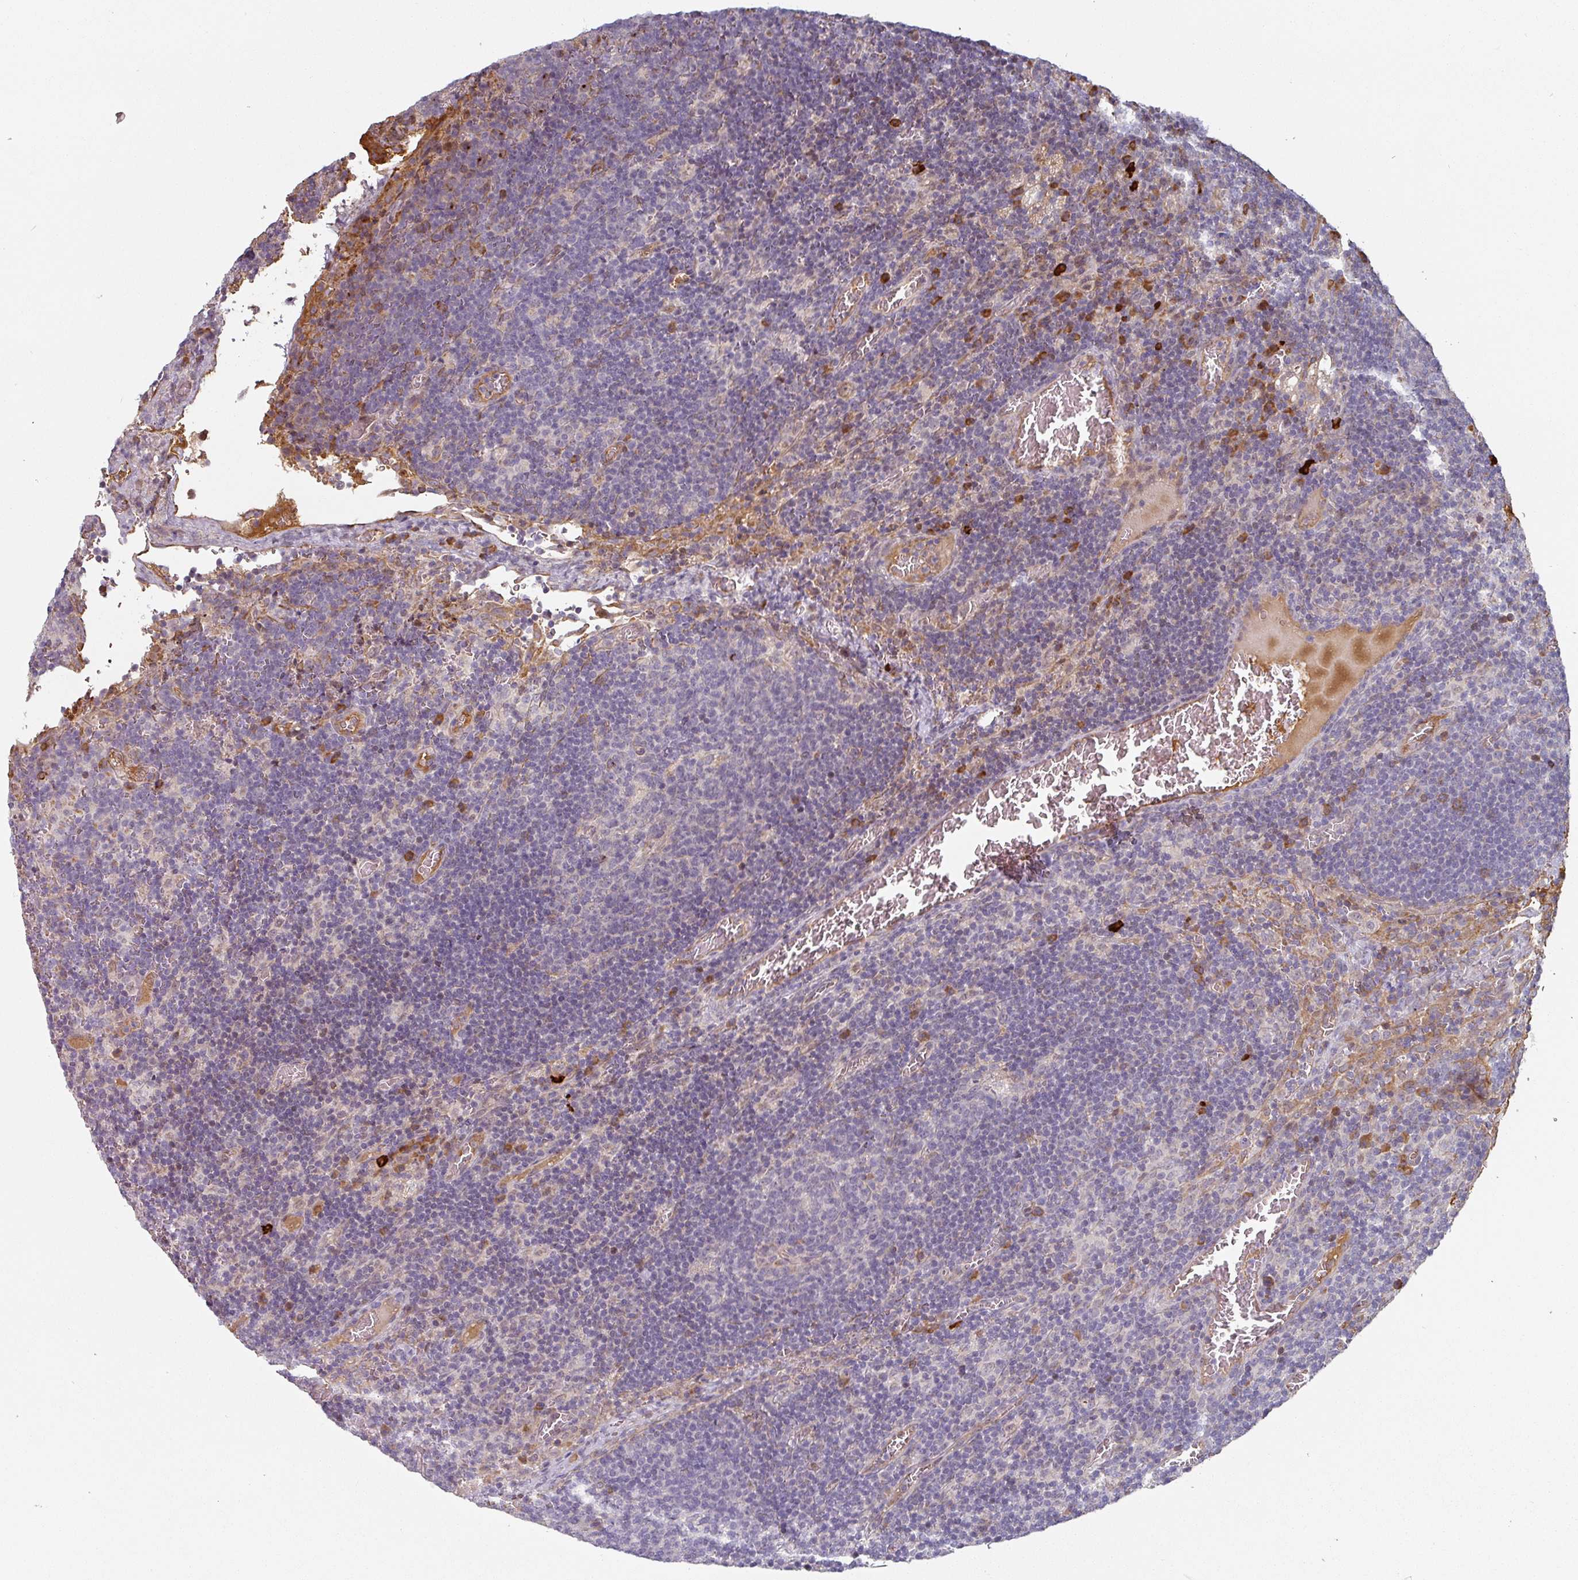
{"staining": {"intensity": "negative", "quantity": "none", "location": "none"}, "tissue": "lymph node", "cell_type": "Germinal center cells", "image_type": "normal", "snomed": [{"axis": "morphology", "description": "Normal tissue, NOS"}, {"axis": "topography", "description": "Lymph node"}], "caption": "The photomicrograph shows no significant staining in germinal center cells of lymph node.", "gene": "CEP78", "patient": {"sex": "male", "age": 50}}